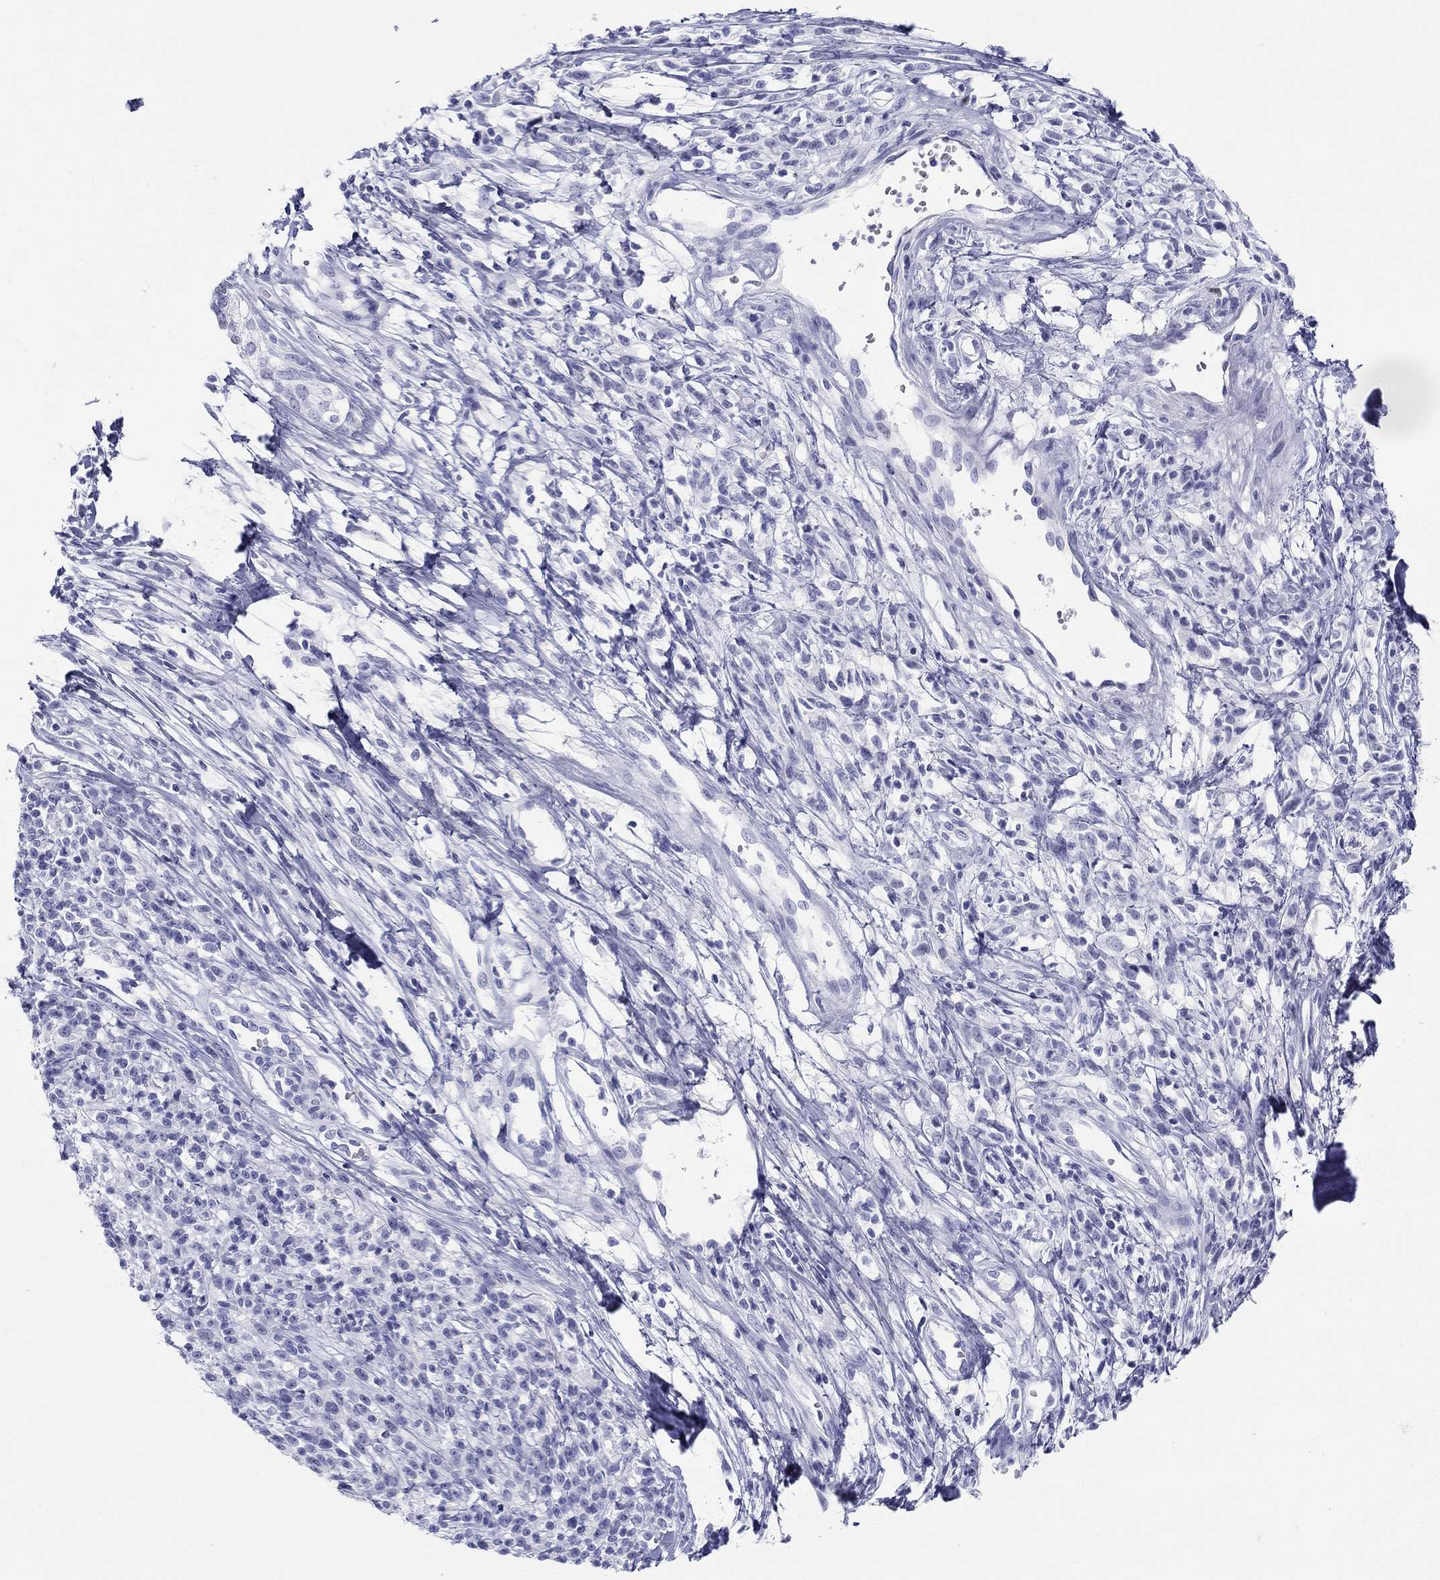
{"staining": {"intensity": "negative", "quantity": "none", "location": "none"}, "tissue": "melanoma", "cell_type": "Tumor cells", "image_type": "cancer", "snomed": [{"axis": "morphology", "description": "Malignant melanoma, NOS"}, {"axis": "topography", "description": "Skin"}, {"axis": "topography", "description": "Skin of trunk"}], "caption": "Immunohistochemistry (IHC) of human melanoma demonstrates no positivity in tumor cells.", "gene": "LAMP5", "patient": {"sex": "male", "age": 74}}